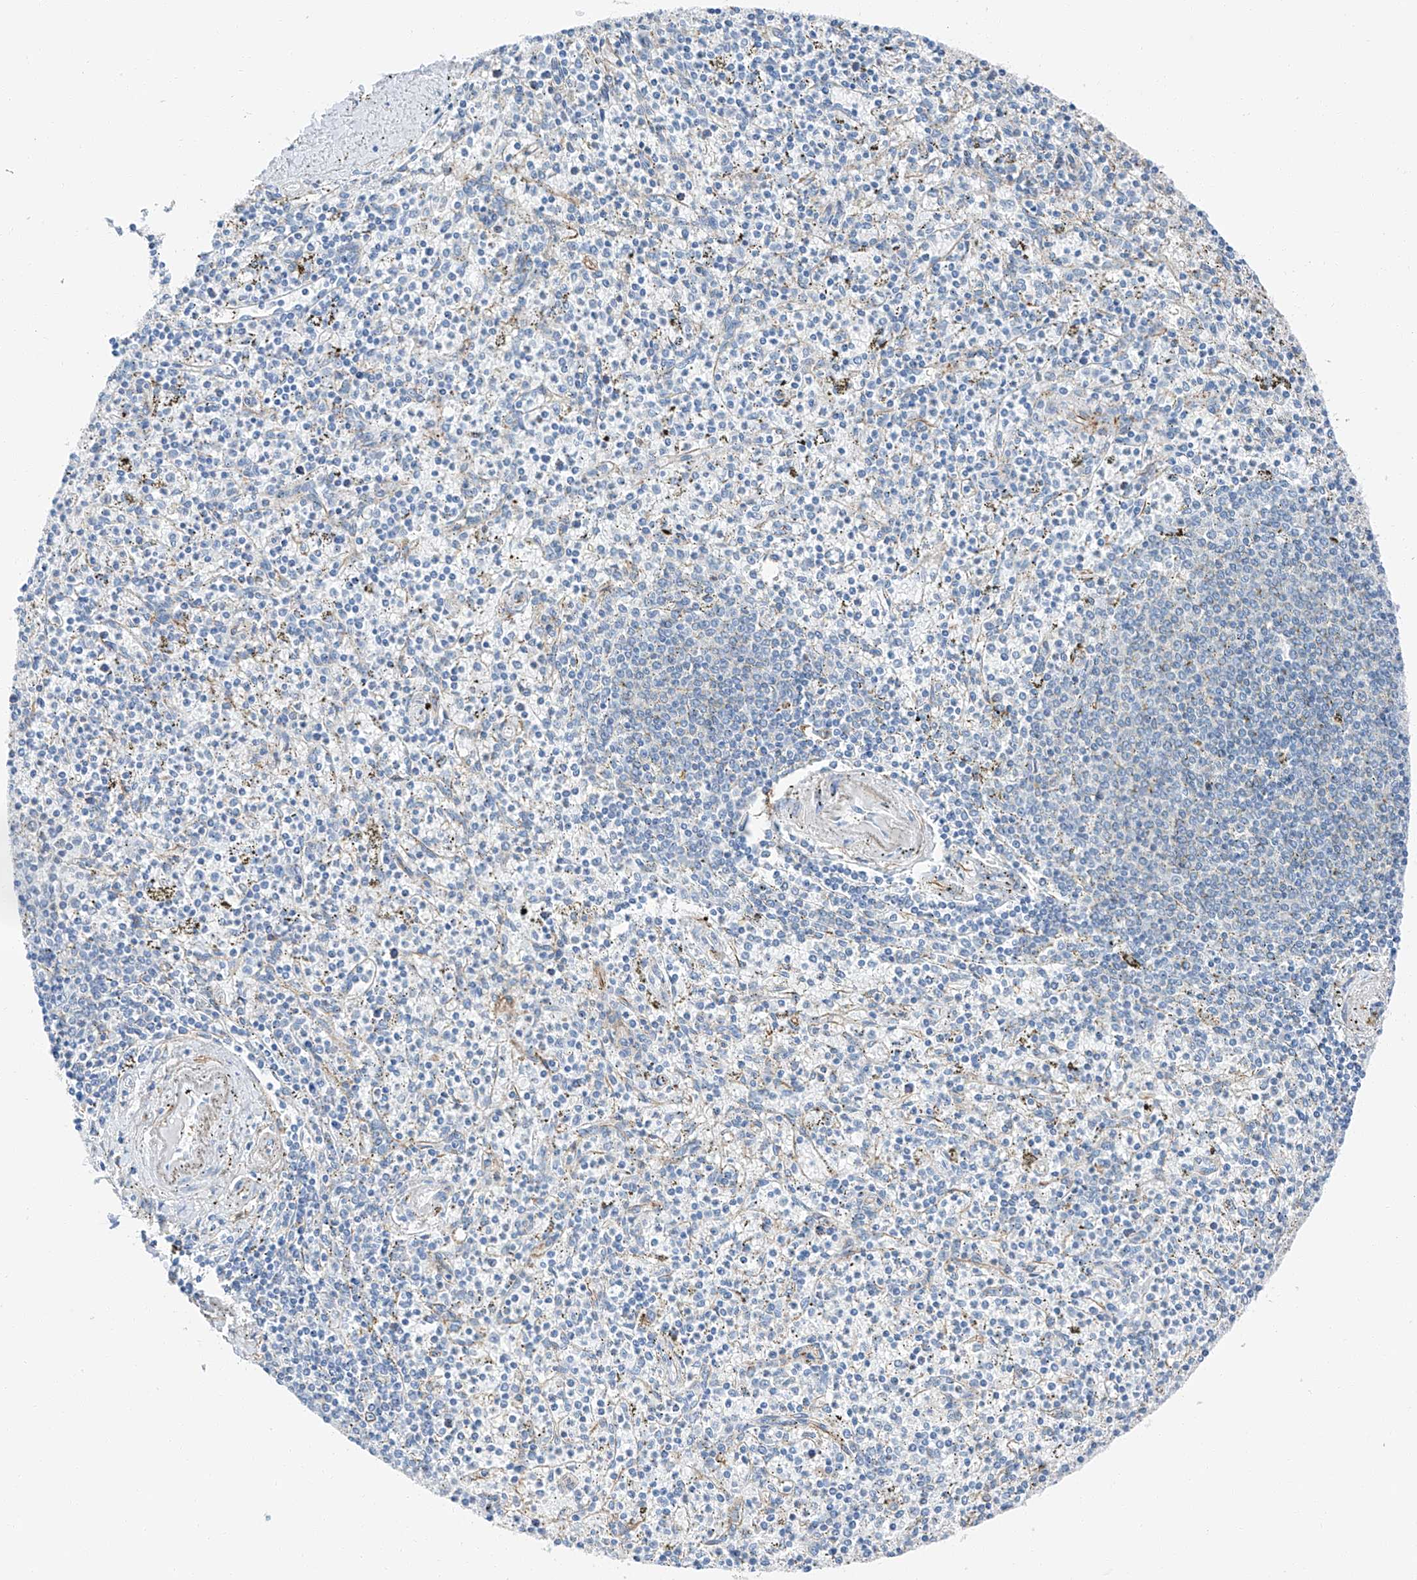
{"staining": {"intensity": "negative", "quantity": "none", "location": "none"}, "tissue": "spleen", "cell_type": "Cells in red pulp", "image_type": "normal", "snomed": [{"axis": "morphology", "description": "Normal tissue, NOS"}, {"axis": "topography", "description": "Spleen"}], "caption": "Immunohistochemistry photomicrograph of benign spleen stained for a protein (brown), which reveals no staining in cells in red pulp.", "gene": "ZNF804A", "patient": {"sex": "male", "age": 72}}